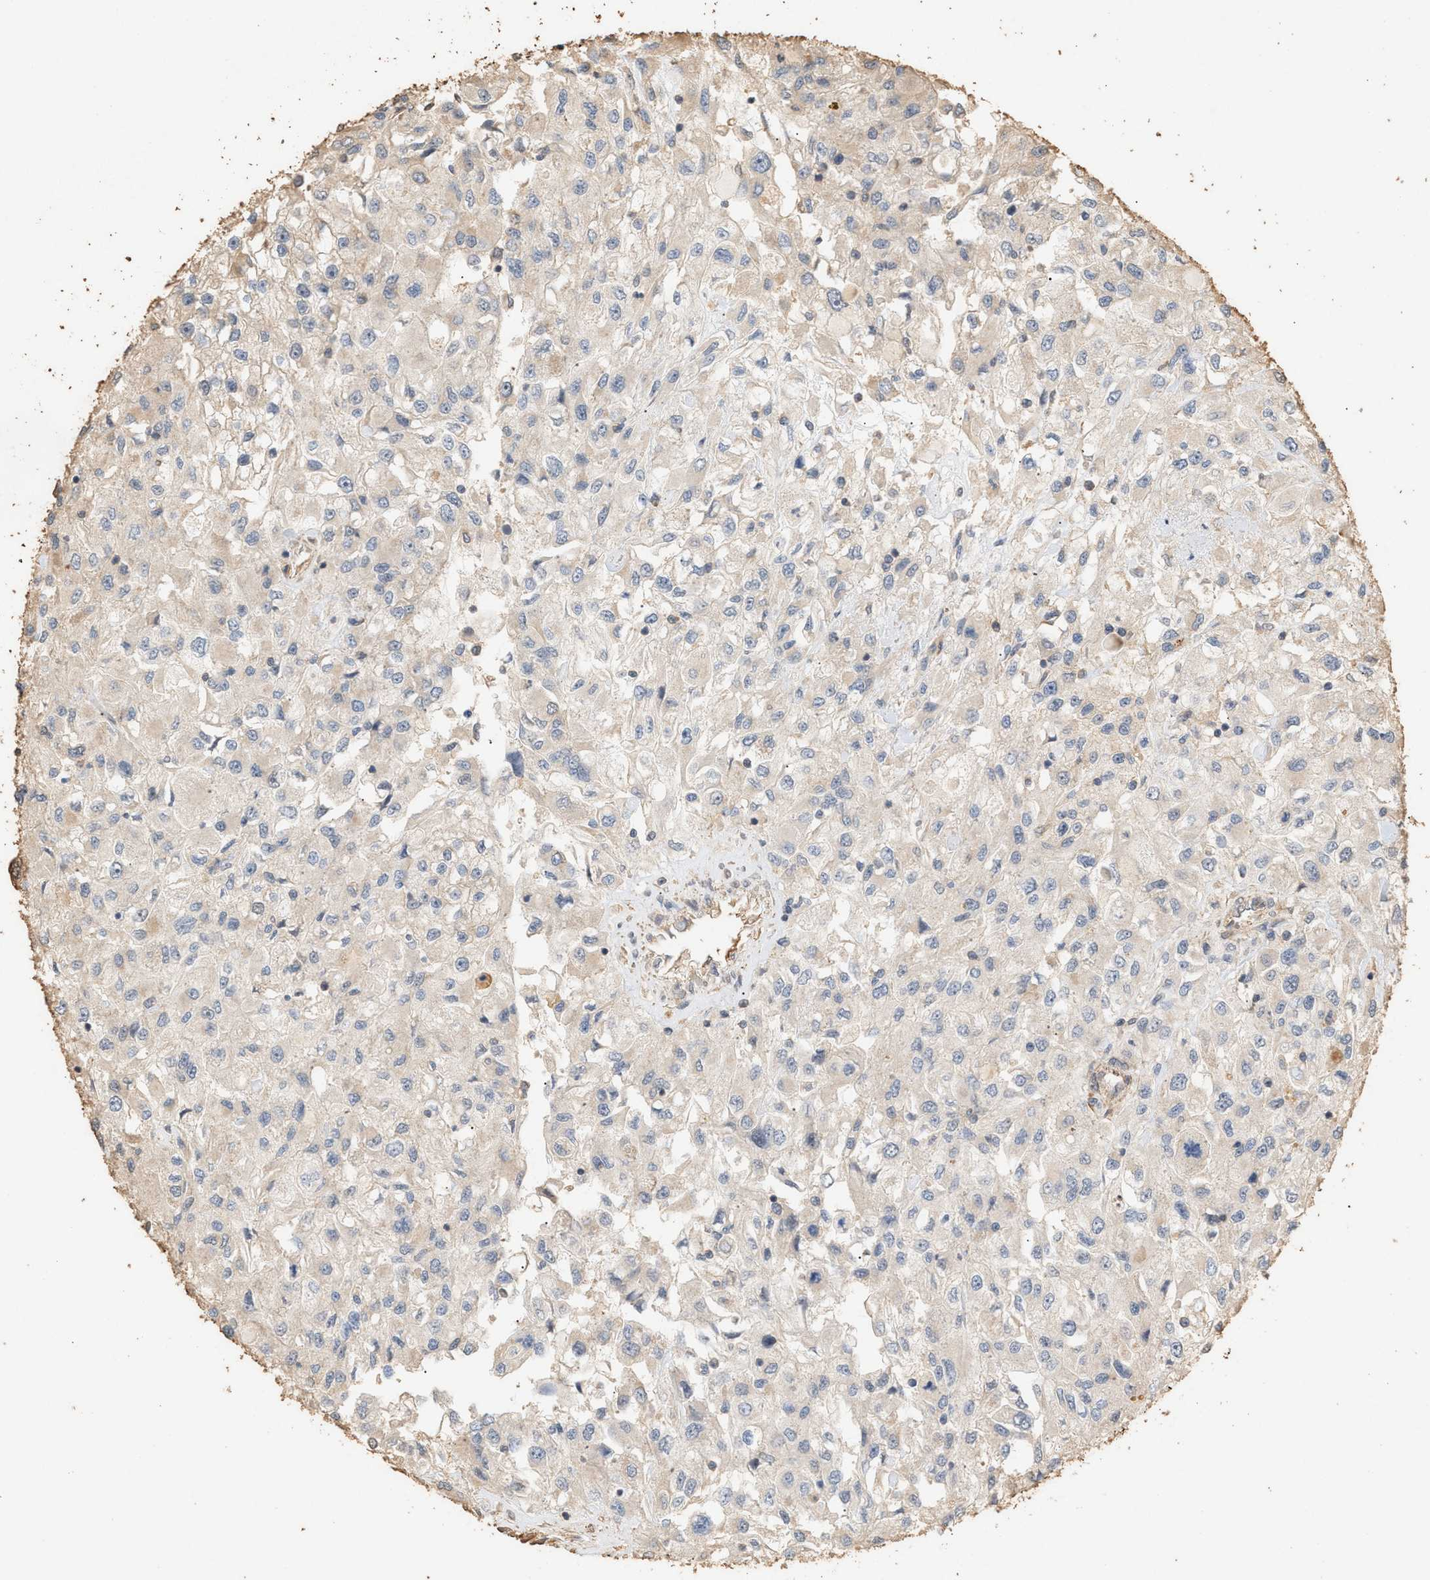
{"staining": {"intensity": "negative", "quantity": "none", "location": "none"}, "tissue": "renal cancer", "cell_type": "Tumor cells", "image_type": "cancer", "snomed": [{"axis": "morphology", "description": "Adenocarcinoma, NOS"}, {"axis": "topography", "description": "Kidney"}], "caption": "Tumor cells are negative for brown protein staining in renal cancer.", "gene": "DCAF7", "patient": {"sex": "female", "age": 52}}